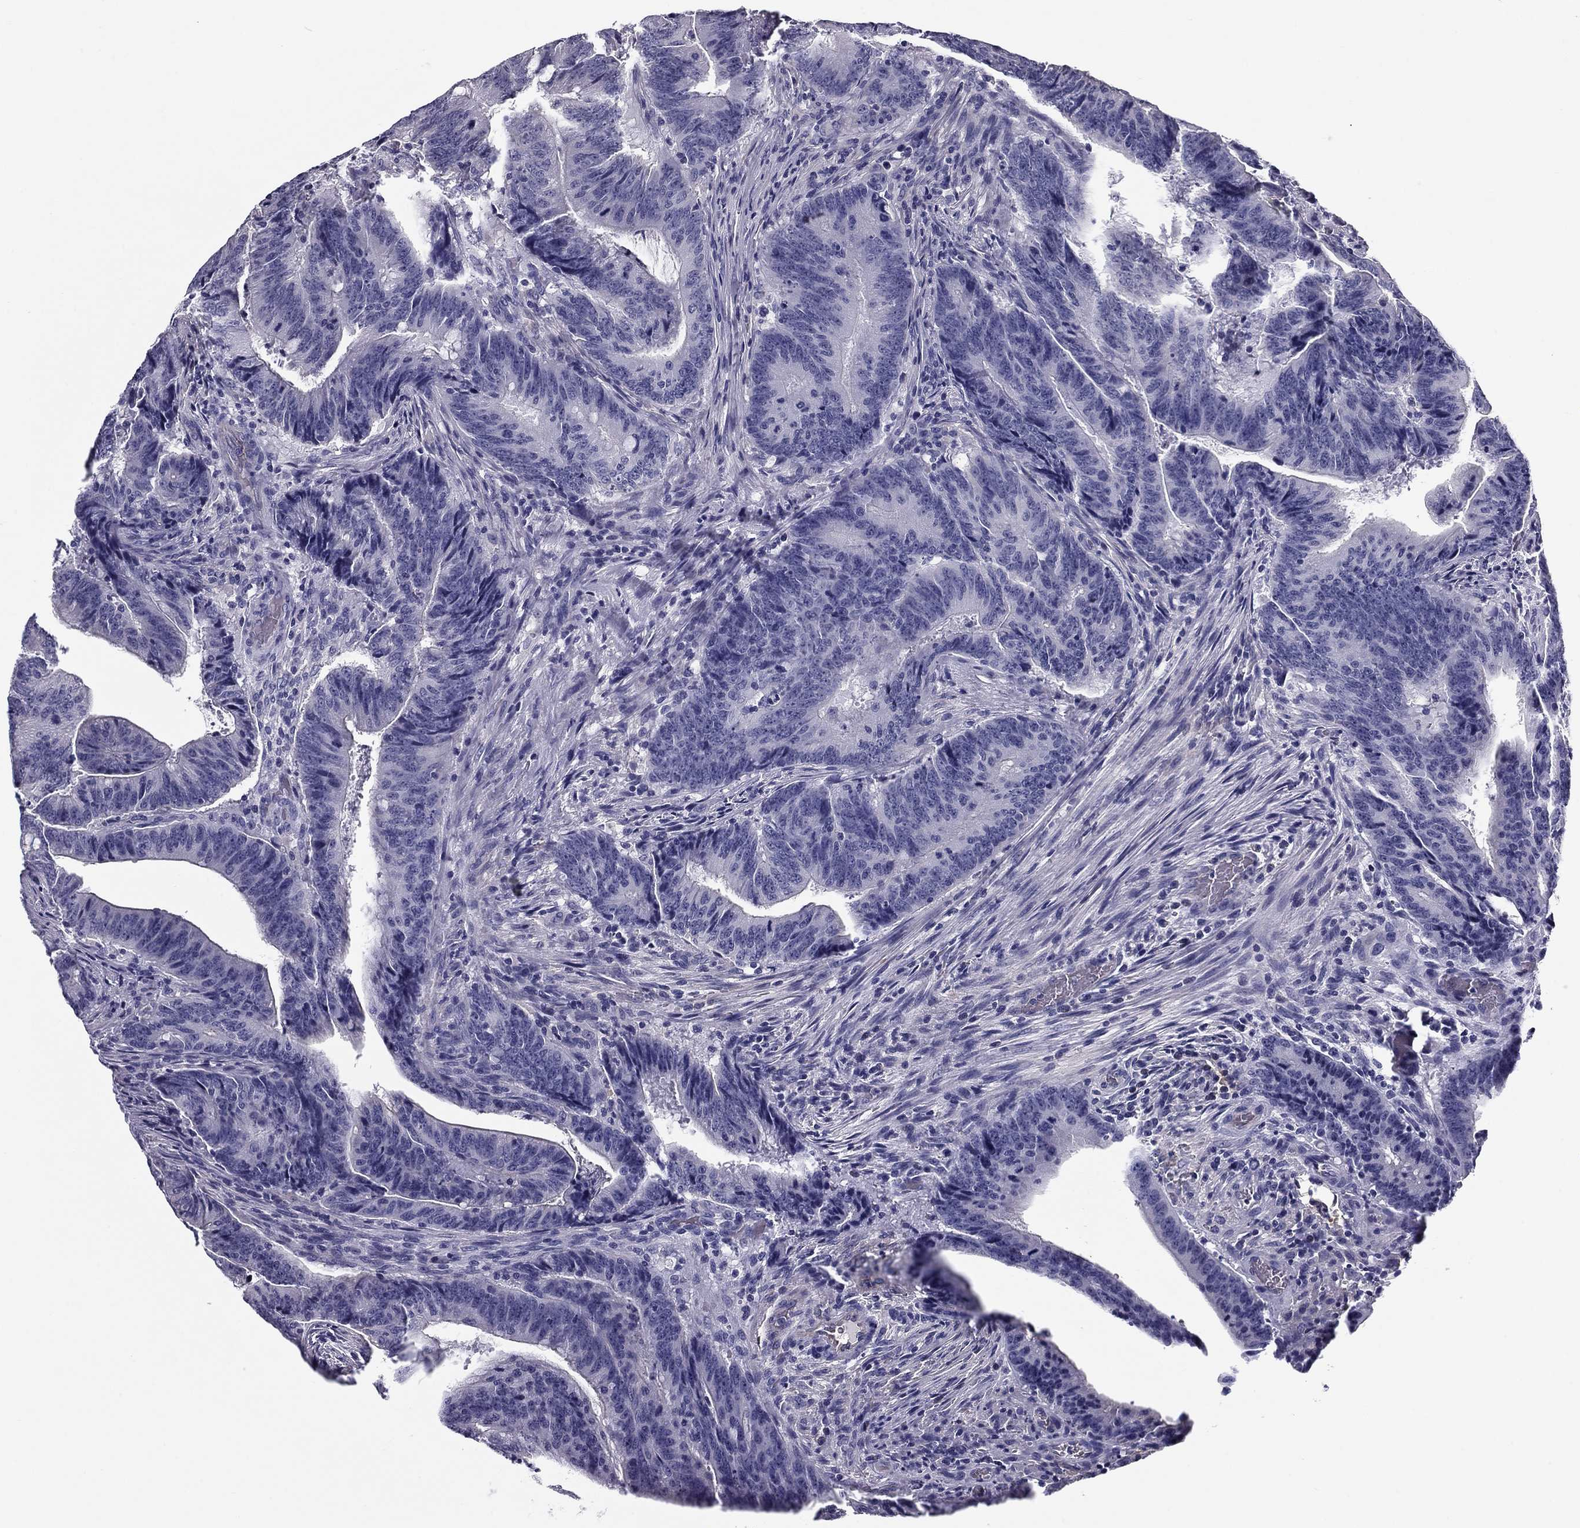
{"staining": {"intensity": "negative", "quantity": "none", "location": "none"}, "tissue": "colorectal cancer", "cell_type": "Tumor cells", "image_type": "cancer", "snomed": [{"axis": "morphology", "description": "Adenocarcinoma, NOS"}, {"axis": "topography", "description": "Colon"}], "caption": "IHC photomicrograph of neoplastic tissue: colorectal adenocarcinoma stained with DAB exhibits no significant protein positivity in tumor cells.", "gene": "FLNC", "patient": {"sex": "female", "age": 87}}